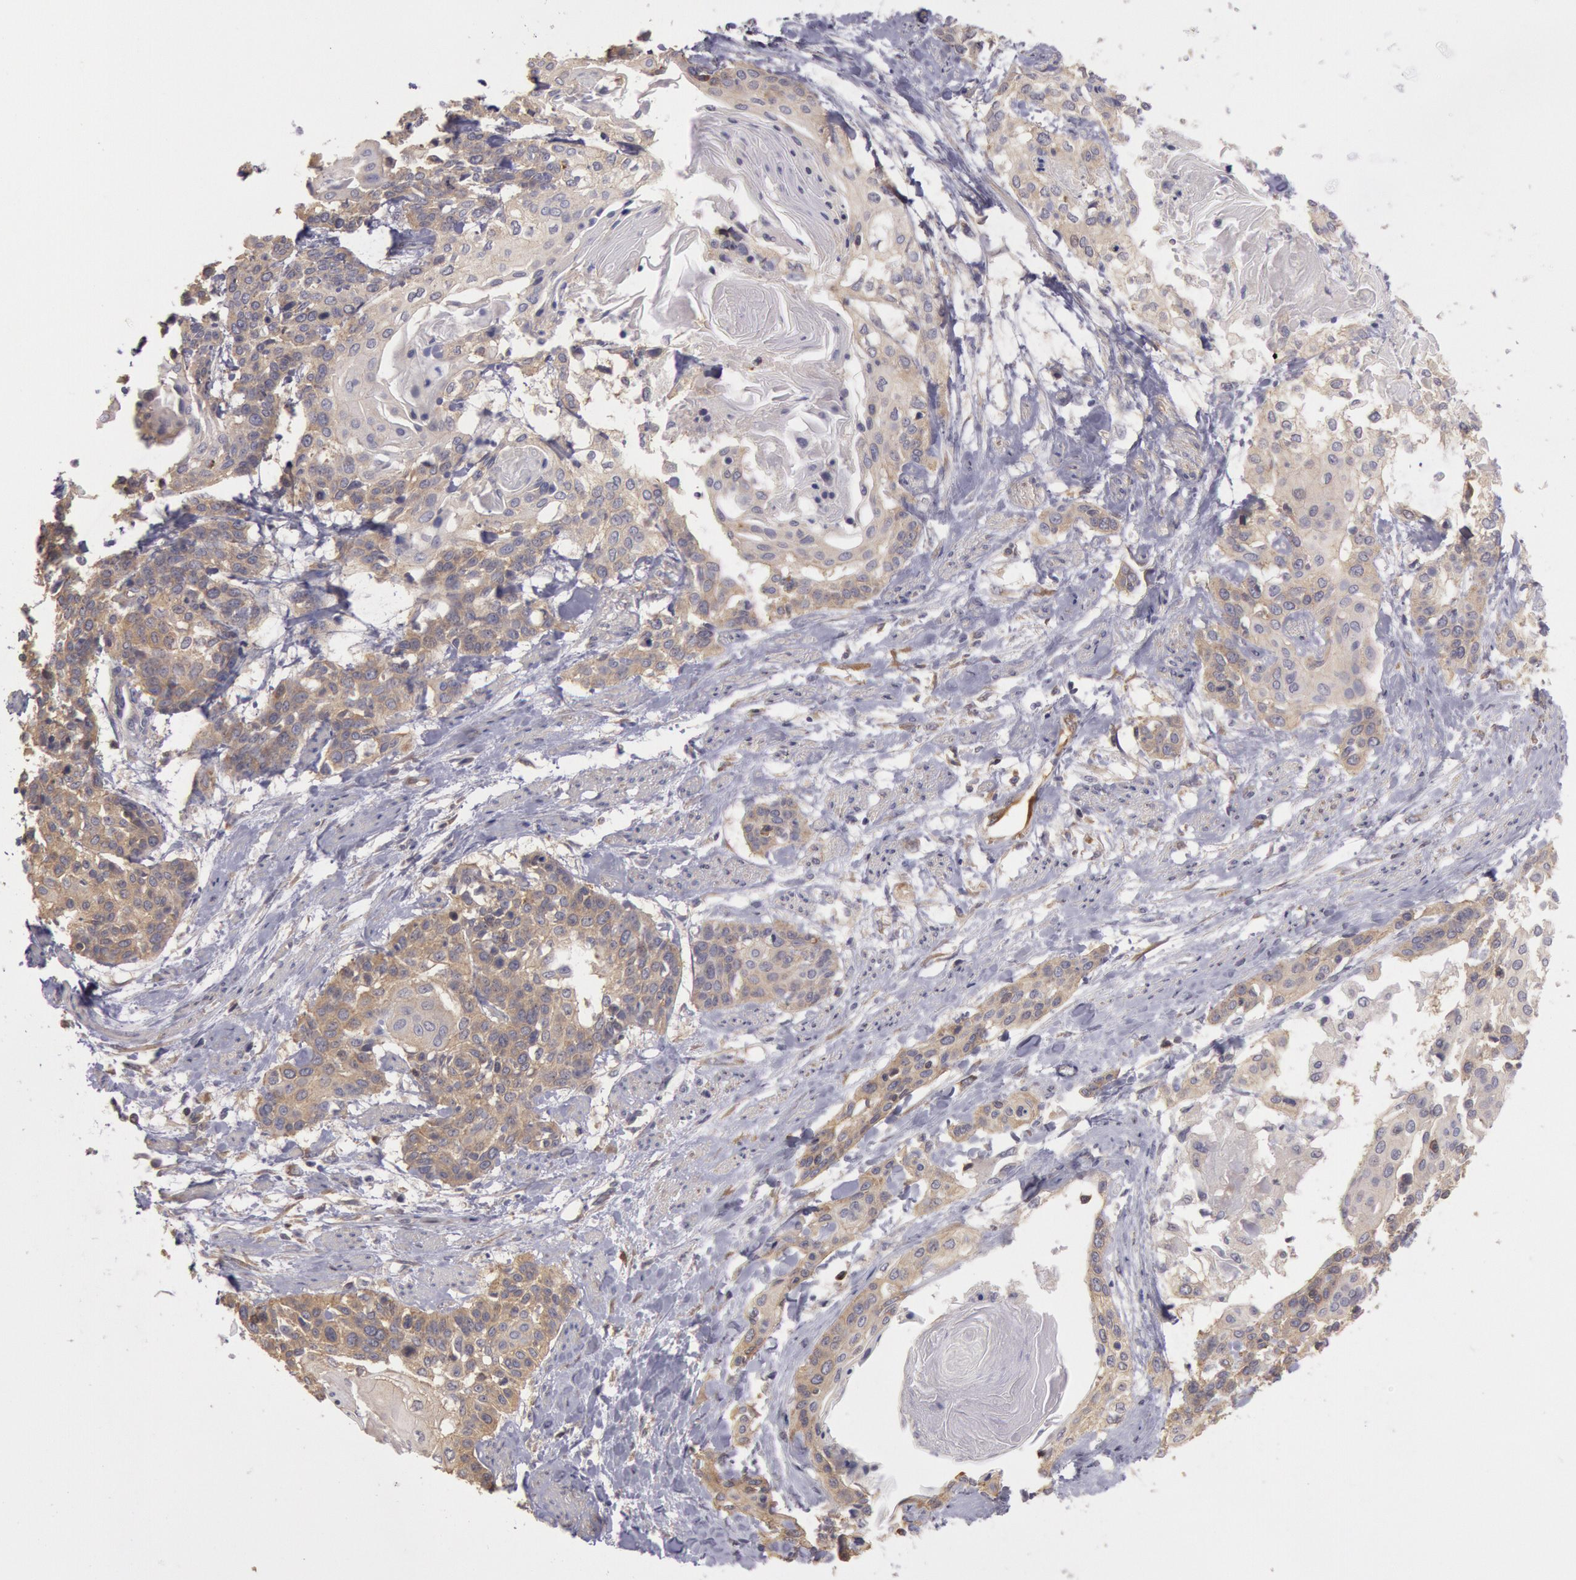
{"staining": {"intensity": "weak", "quantity": "25%-75%", "location": "cytoplasmic/membranous"}, "tissue": "cervical cancer", "cell_type": "Tumor cells", "image_type": "cancer", "snomed": [{"axis": "morphology", "description": "Squamous cell carcinoma, NOS"}, {"axis": "topography", "description": "Cervix"}], "caption": "This histopathology image exhibits immunohistochemistry (IHC) staining of cervical squamous cell carcinoma, with low weak cytoplasmic/membranous expression in about 25%-75% of tumor cells.", "gene": "NMT2", "patient": {"sex": "female", "age": 57}}